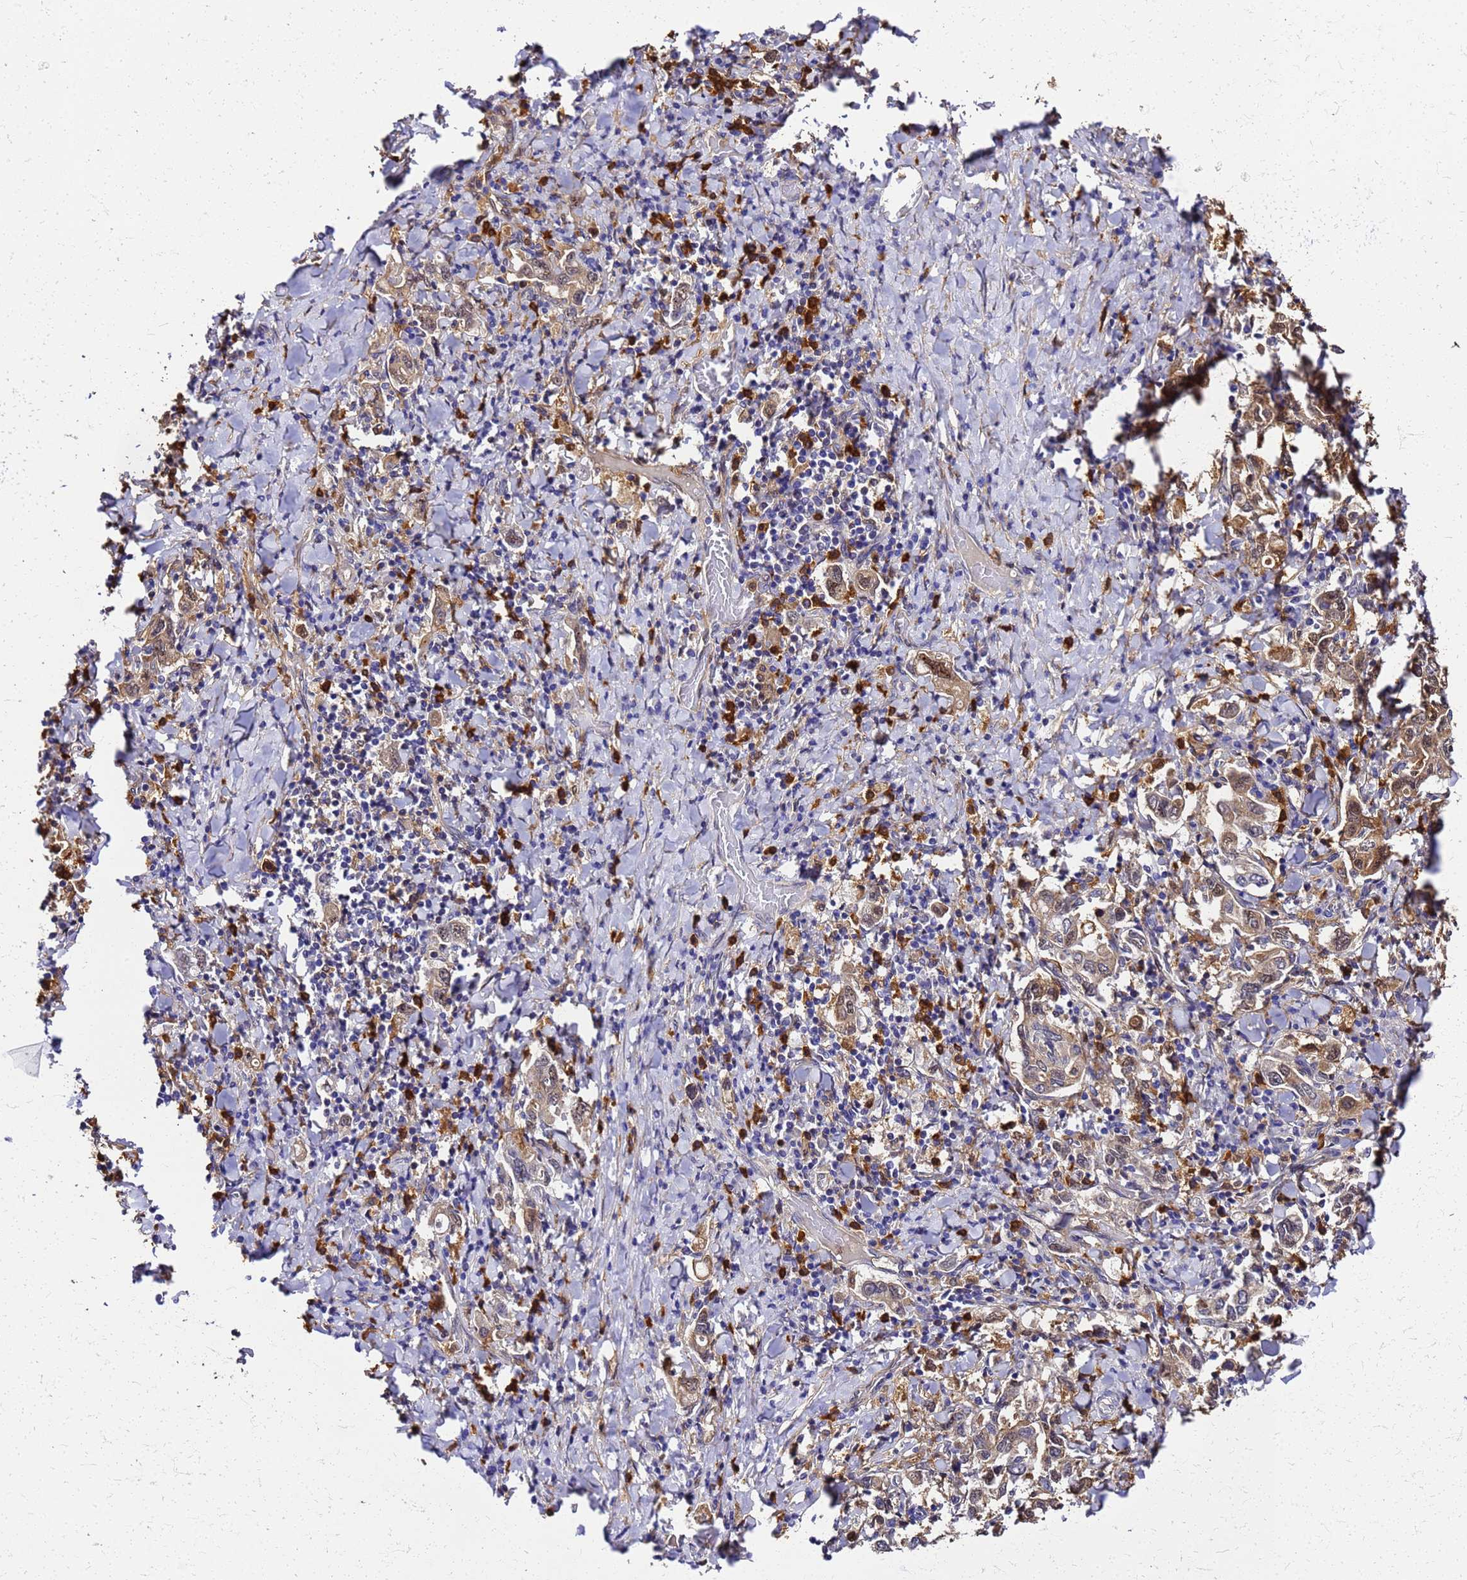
{"staining": {"intensity": "moderate", "quantity": ">75%", "location": "cytoplasmic/membranous,nuclear"}, "tissue": "stomach cancer", "cell_type": "Tumor cells", "image_type": "cancer", "snomed": [{"axis": "morphology", "description": "Adenocarcinoma, NOS"}, {"axis": "topography", "description": "Stomach, upper"}], "caption": "Immunohistochemistry (IHC) photomicrograph of human stomach cancer stained for a protein (brown), which shows medium levels of moderate cytoplasmic/membranous and nuclear expression in about >75% of tumor cells.", "gene": "S100A11", "patient": {"sex": "male", "age": 62}}